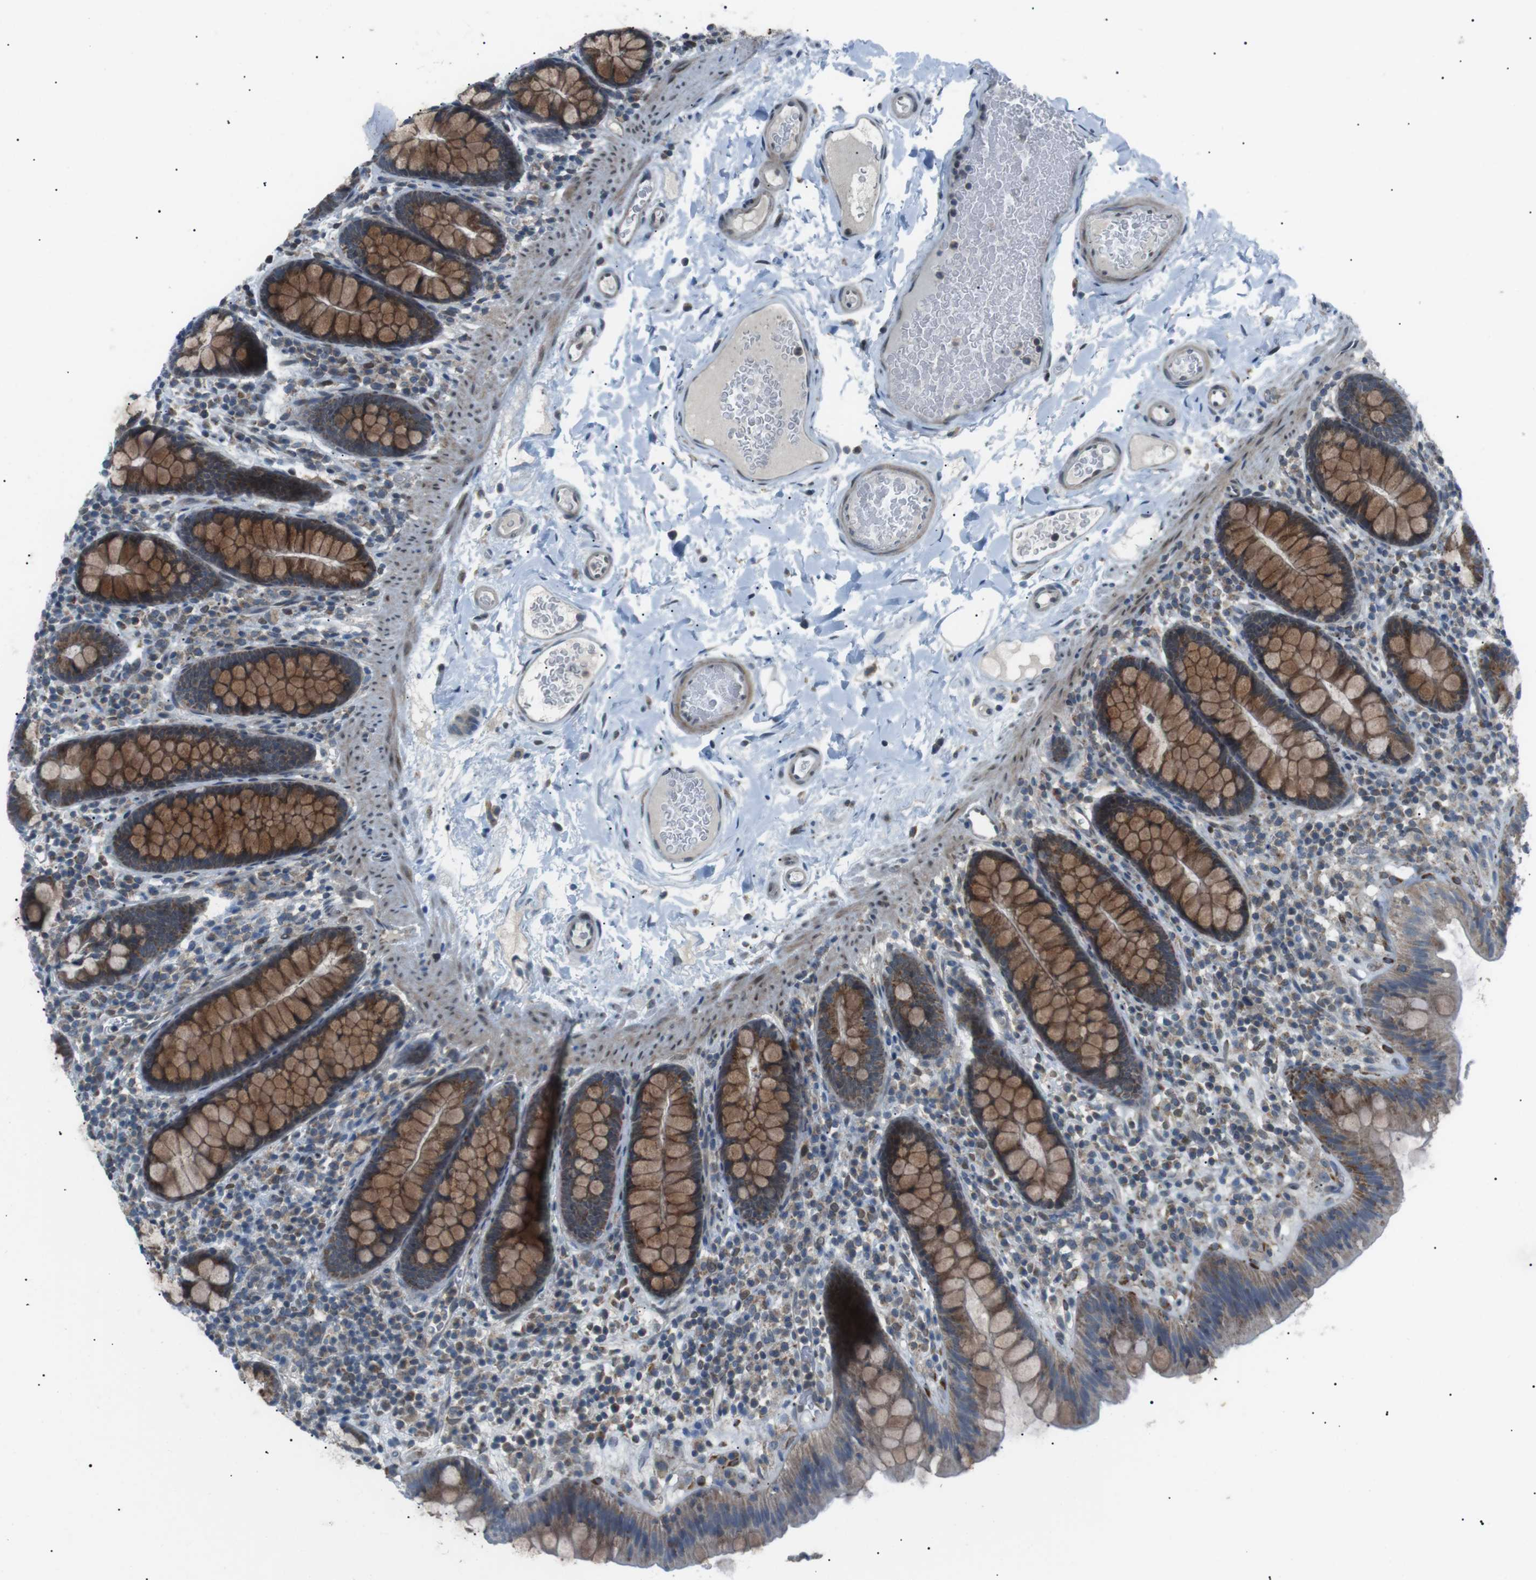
{"staining": {"intensity": "negative", "quantity": "none", "location": "none"}, "tissue": "colon", "cell_type": "Endothelial cells", "image_type": "normal", "snomed": [{"axis": "morphology", "description": "Normal tissue, NOS"}, {"axis": "topography", "description": "Colon"}], "caption": "Endothelial cells show no significant expression in normal colon. (DAB immunohistochemistry (IHC) visualized using brightfield microscopy, high magnification).", "gene": "ARID5B", "patient": {"sex": "female", "age": 80}}